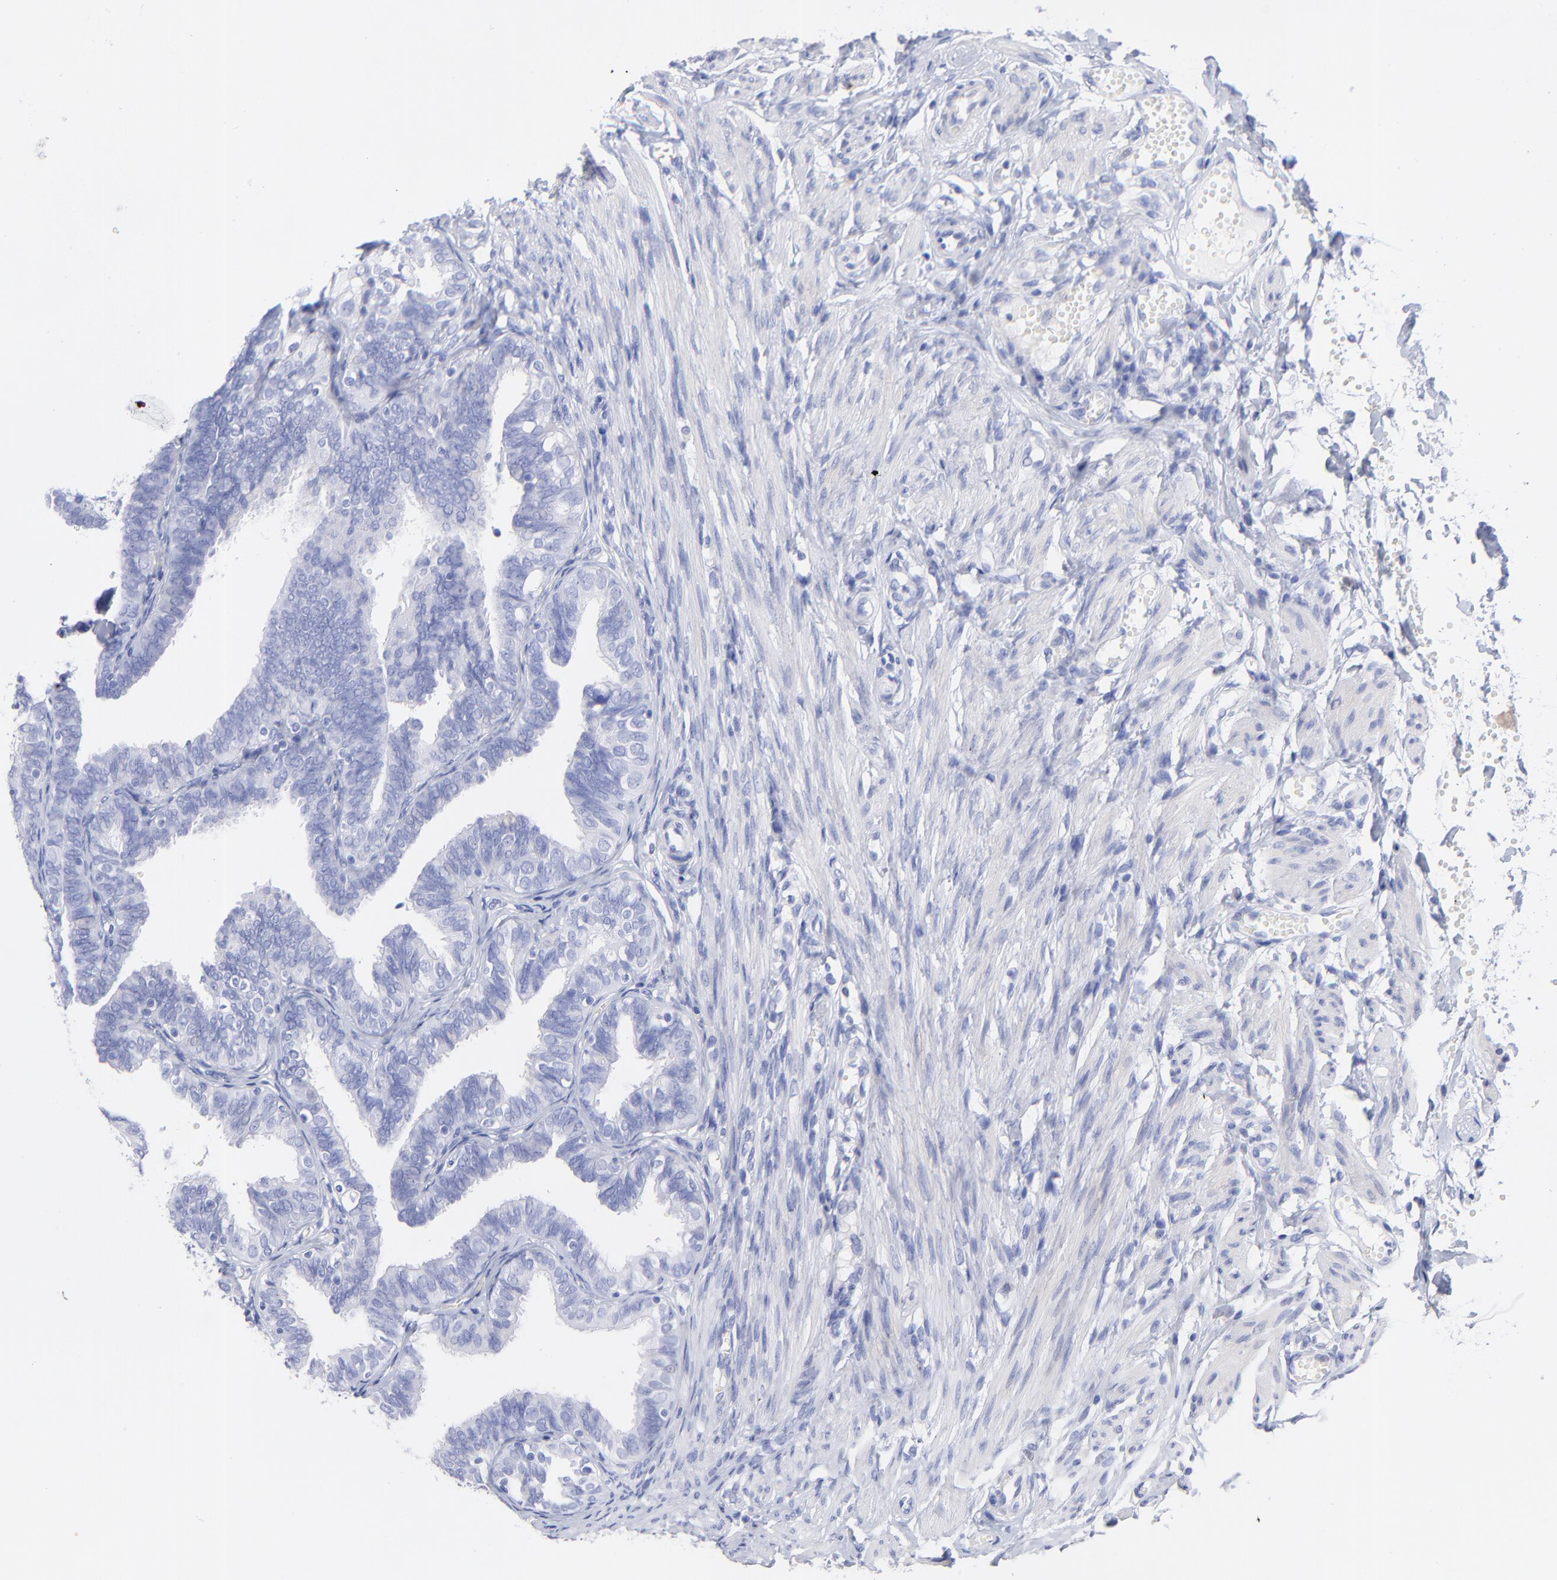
{"staining": {"intensity": "negative", "quantity": "none", "location": "none"}, "tissue": "fallopian tube", "cell_type": "Glandular cells", "image_type": "normal", "snomed": [{"axis": "morphology", "description": "Normal tissue, NOS"}, {"axis": "topography", "description": "Fallopian tube"}], "caption": "This is a micrograph of immunohistochemistry staining of benign fallopian tube, which shows no staining in glandular cells.", "gene": "C1QTNF6", "patient": {"sex": "female", "age": 46}}